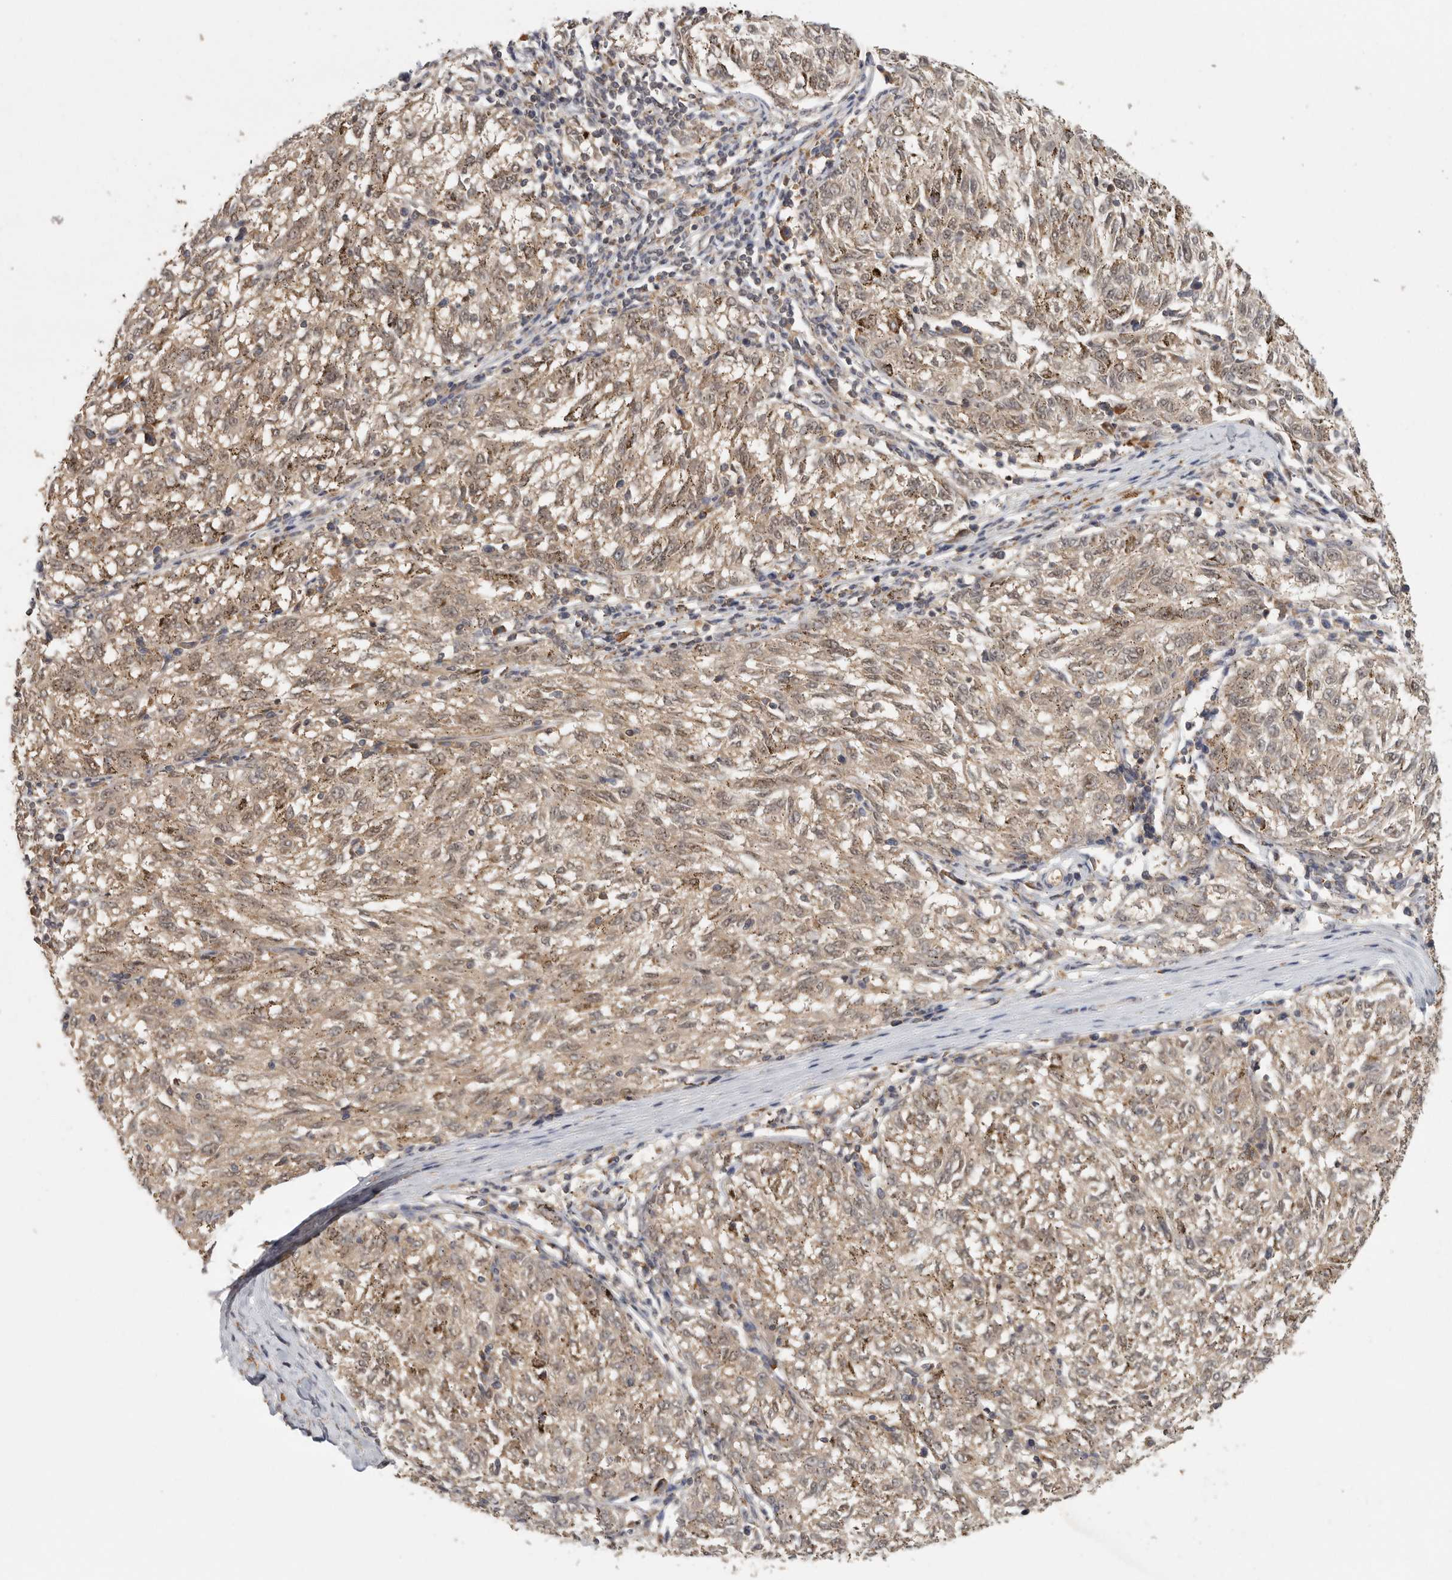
{"staining": {"intensity": "weak", "quantity": ">75%", "location": "cytoplasmic/membranous,nuclear"}, "tissue": "melanoma", "cell_type": "Tumor cells", "image_type": "cancer", "snomed": [{"axis": "morphology", "description": "Malignant melanoma, NOS"}, {"axis": "topography", "description": "Skin"}], "caption": "Immunohistochemistry (IHC) staining of melanoma, which displays low levels of weak cytoplasmic/membranous and nuclear staining in approximately >75% of tumor cells indicating weak cytoplasmic/membranous and nuclear protein positivity. The staining was performed using DAB (brown) for protein detection and nuclei were counterstained in hematoxylin (blue).", "gene": "CCT8", "patient": {"sex": "female", "age": 72}}